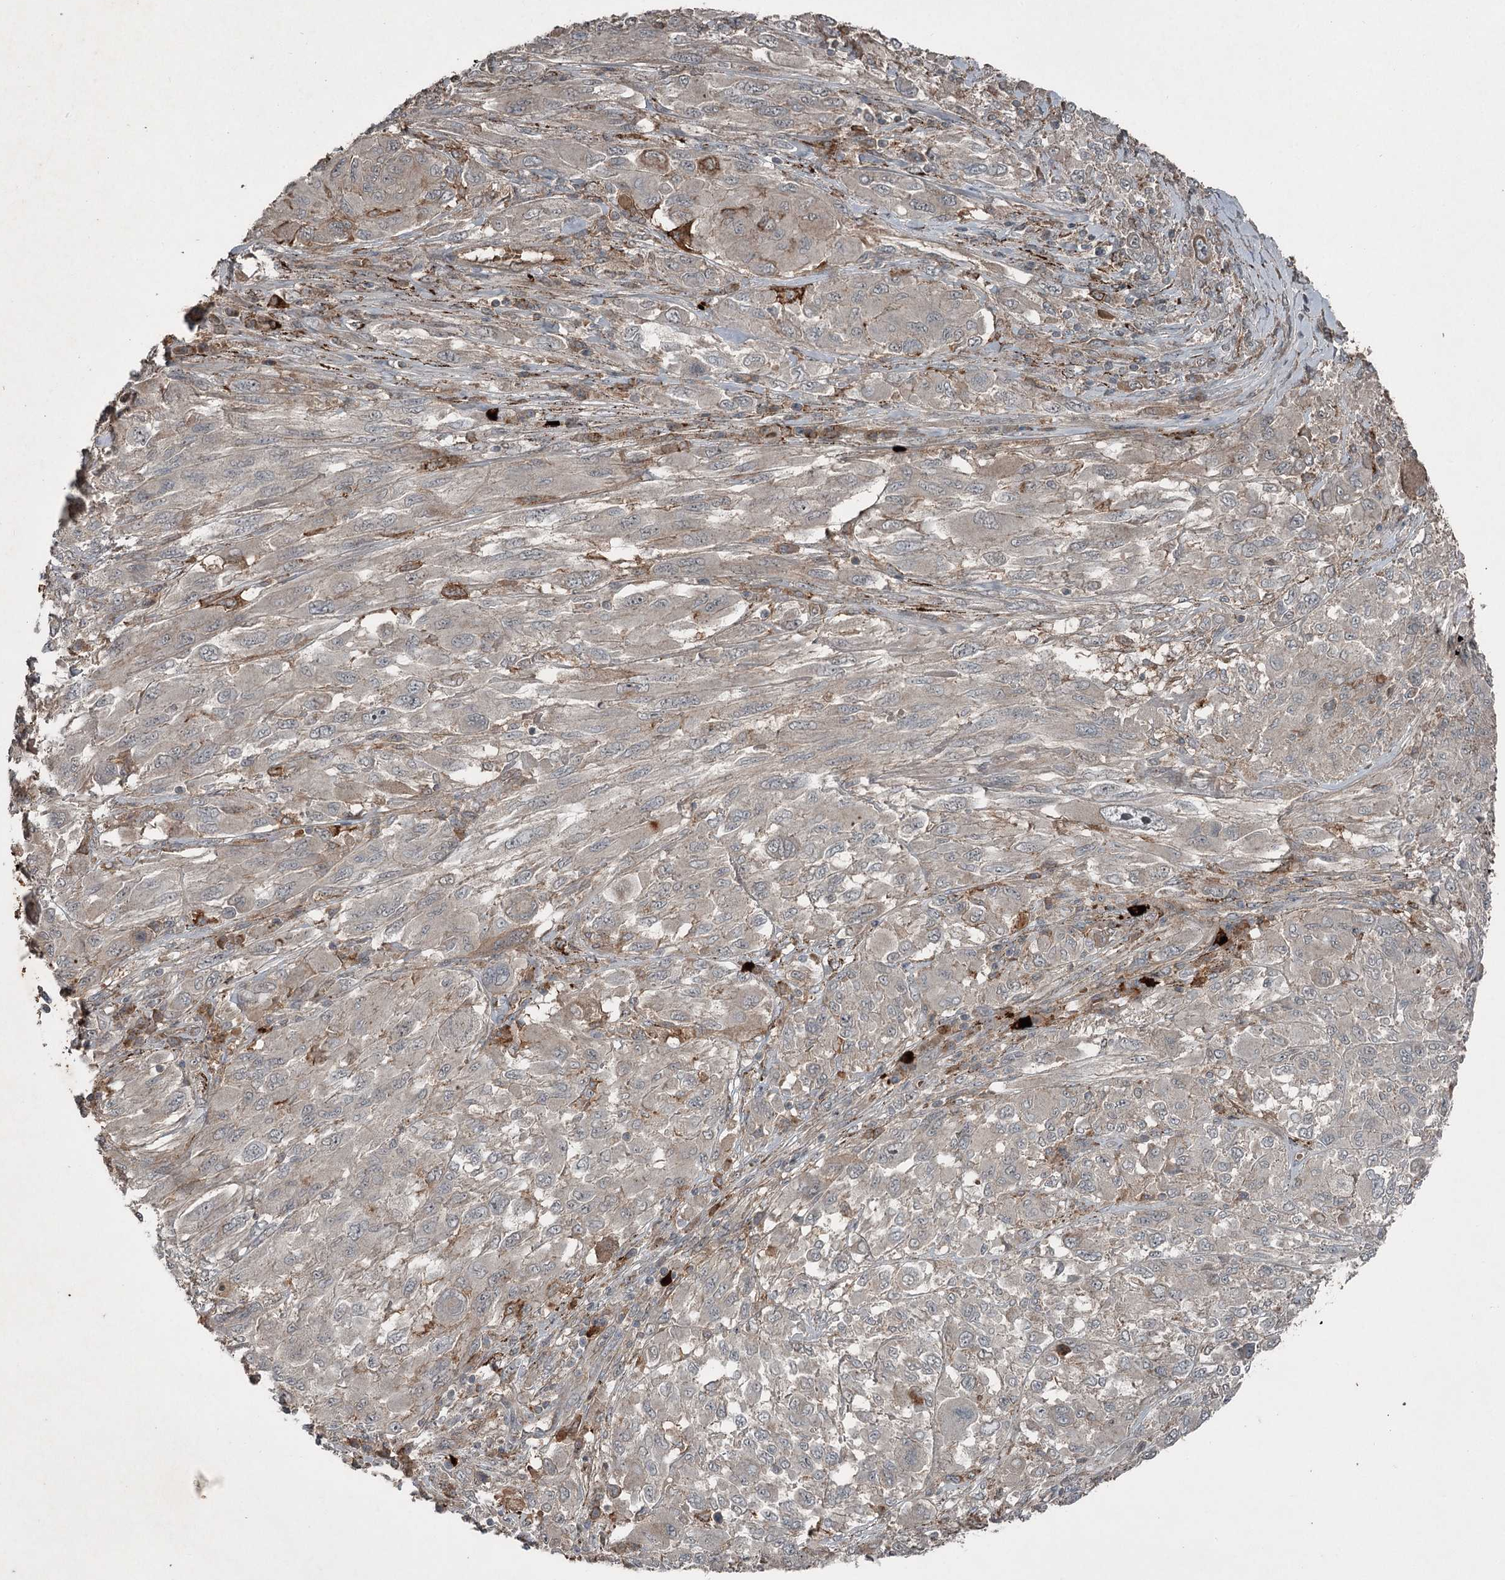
{"staining": {"intensity": "moderate", "quantity": "<25%", "location": "cytoplasmic/membranous"}, "tissue": "melanoma", "cell_type": "Tumor cells", "image_type": "cancer", "snomed": [{"axis": "morphology", "description": "Malignant melanoma, NOS"}, {"axis": "topography", "description": "Skin"}], "caption": "High-magnification brightfield microscopy of melanoma stained with DAB (3,3'-diaminobenzidine) (brown) and counterstained with hematoxylin (blue). tumor cells exhibit moderate cytoplasmic/membranous expression is present in approximately<25% of cells.", "gene": "SLC39A8", "patient": {"sex": "female", "age": 91}}